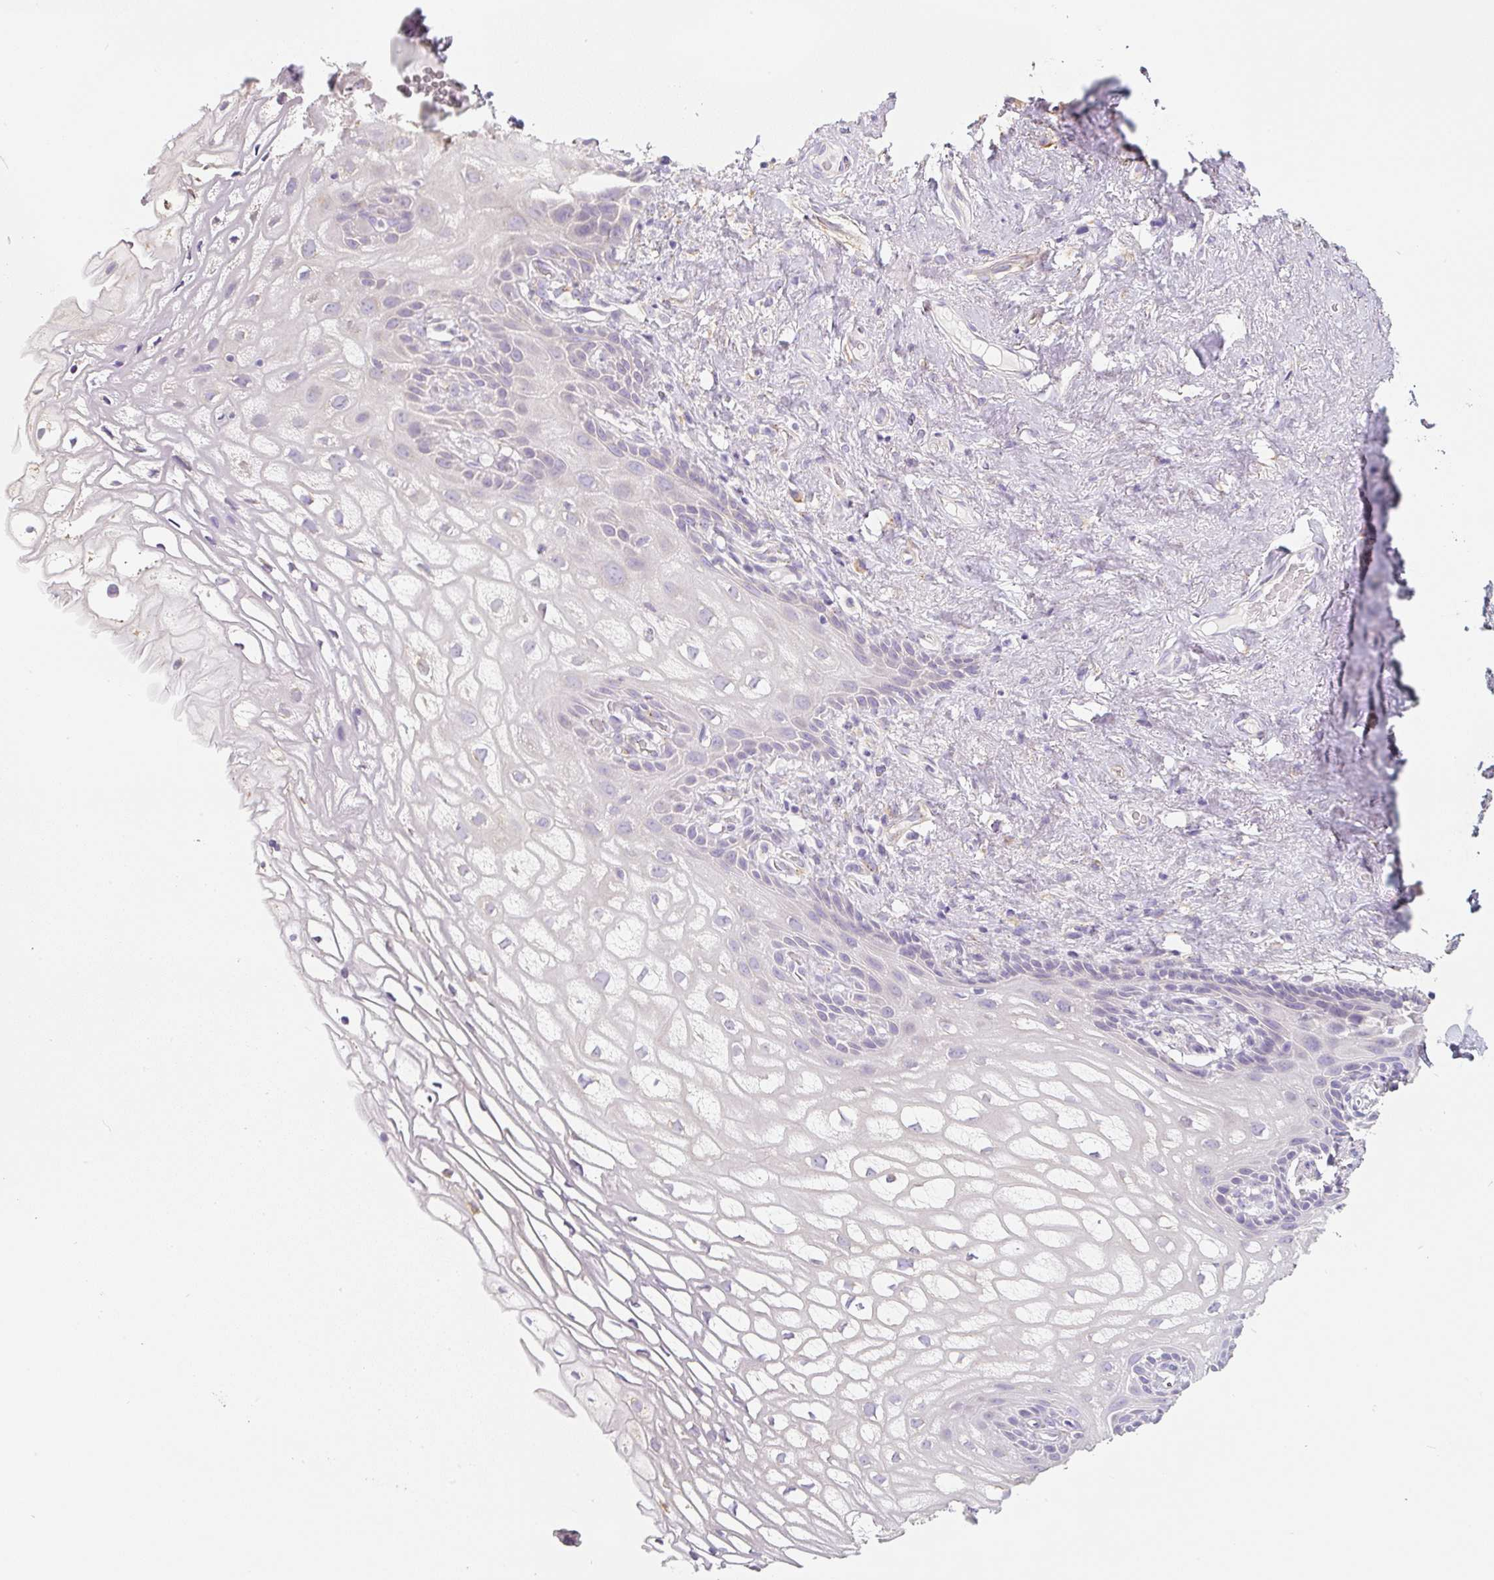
{"staining": {"intensity": "negative", "quantity": "none", "location": "none"}, "tissue": "vagina", "cell_type": "Squamous epithelial cells", "image_type": "normal", "snomed": [{"axis": "morphology", "description": "Normal tissue, NOS"}, {"axis": "morphology", "description": "Adenocarcinoma, NOS"}, {"axis": "topography", "description": "Rectum"}, {"axis": "topography", "description": "Vagina"}, {"axis": "topography", "description": "Peripheral nerve tissue"}], "caption": "An immunohistochemistry histopathology image of unremarkable vagina is shown. There is no staining in squamous epithelial cells of vagina. (DAB (3,3'-diaminobenzidine) immunohistochemistry (IHC) visualized using brightfield microscopy, high magnification).", "gene": "PWWP3B", "patient": {"sex": "female", "age": 71}}